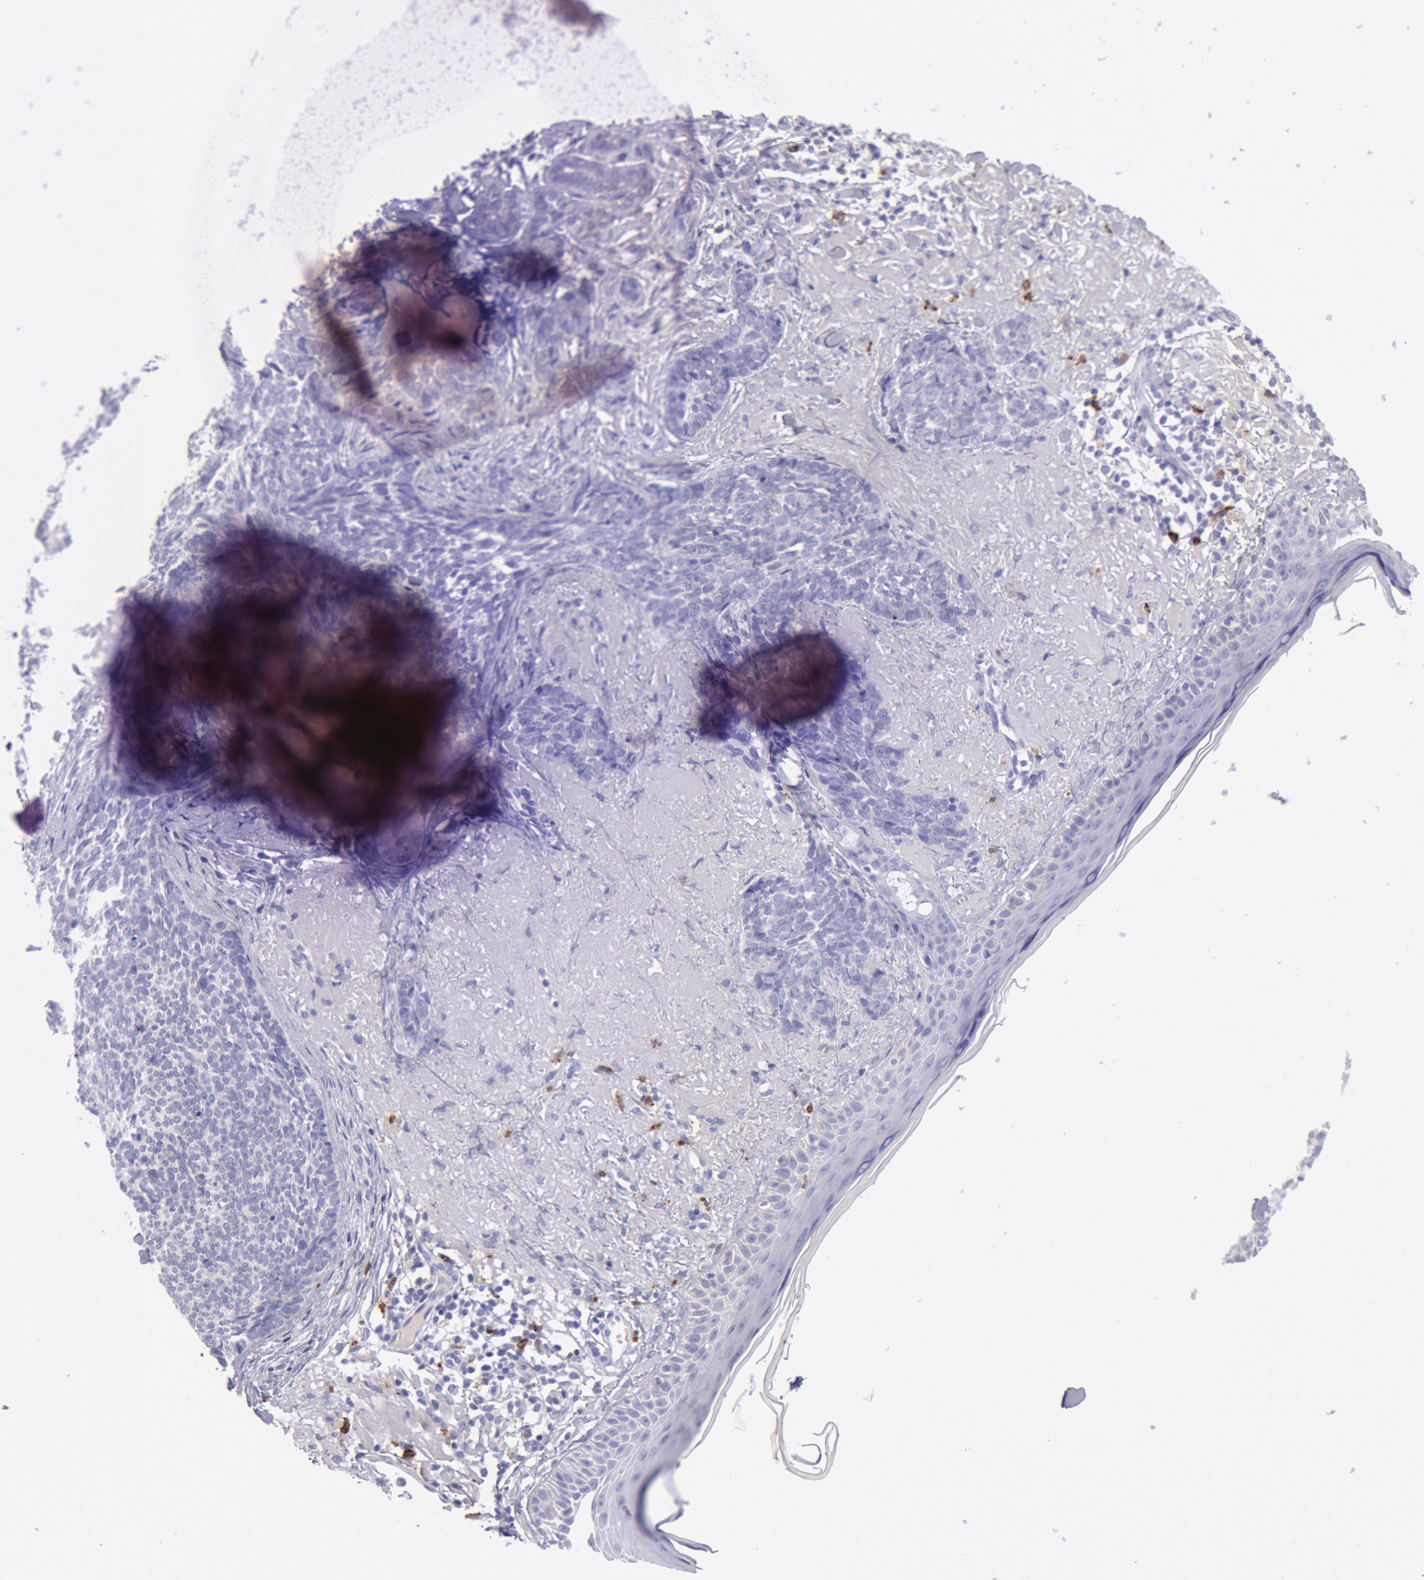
{"staining": {"intensity": "negative", "quantity": "none", "location": "none"}, "tissue": "skin cancer", "cell_type": "Tumor cells", "image_type": "cancer", "snomed": [{"axis": "morphology", "description": "Basal cell carcinoma"}, {"axis": "topography", "description": "Skin"}], "caption": "DAB immunohistochemical staining of human skin cancer (basal cell carcinoma) reveals no significant positivity in tumor cells.", "gene": "FCN1", "patient": {"sex": "female", "age": 81}}